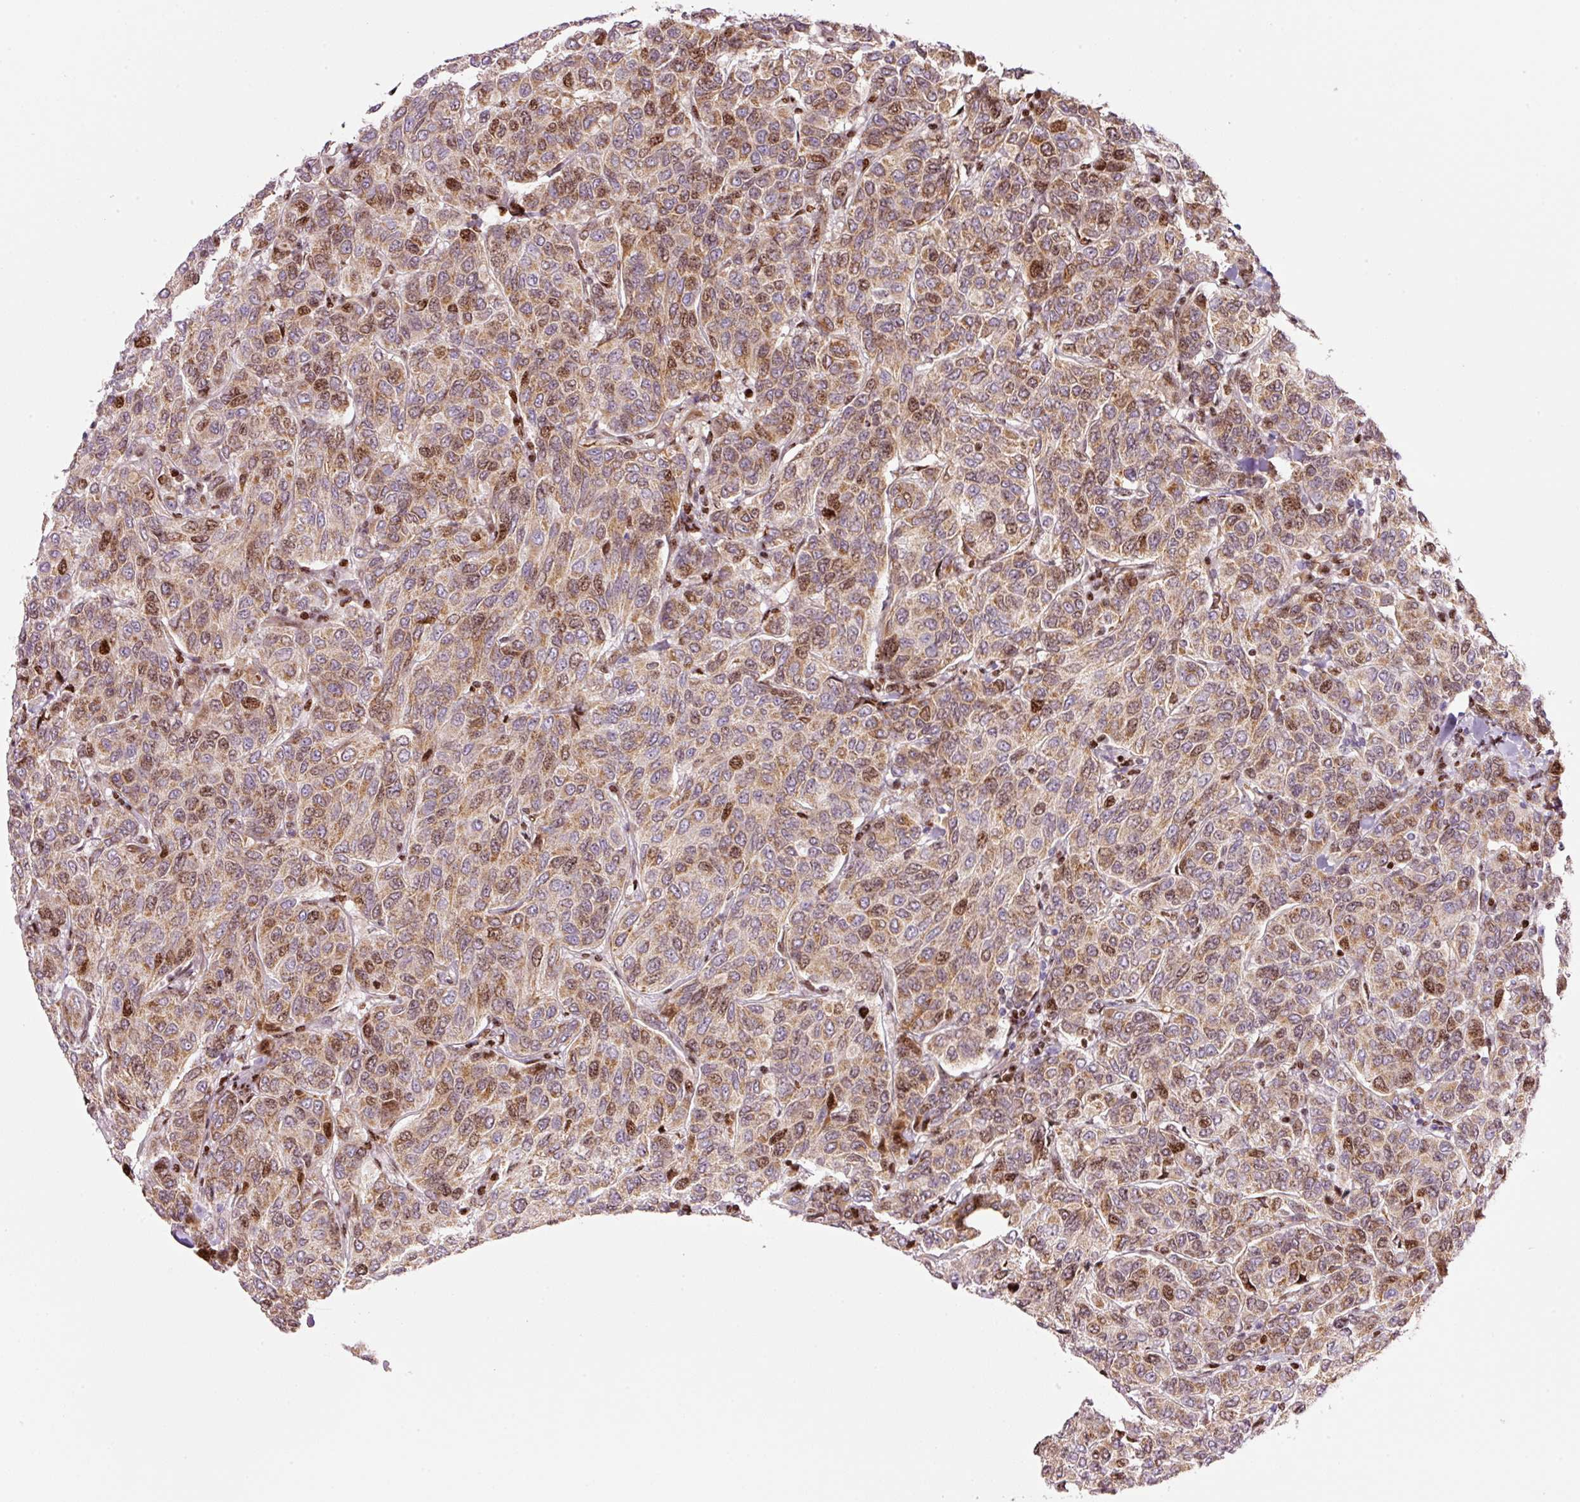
{"staining": {"intensity": "moderate", "quantity": ">75%", "location": "cytoplasmic/membranous,nuclear"}, "tissue": "breast cancer", "cell_type": "Tumor cells", "image_type": "cancer", "snomed": [{"axis": "morphology", "description": "Duct carcinoma"}, {"axis": "topography", "description": "Breast"}], "caption": "Protein expression analysis of human breast intraductal carcinoma reveals moderate cytoplasmic/membranous and nuclear expression in about >75% of tumor cells.", "gene": "TMEM8B", "patient": {"sex": "female", "age": 55}}